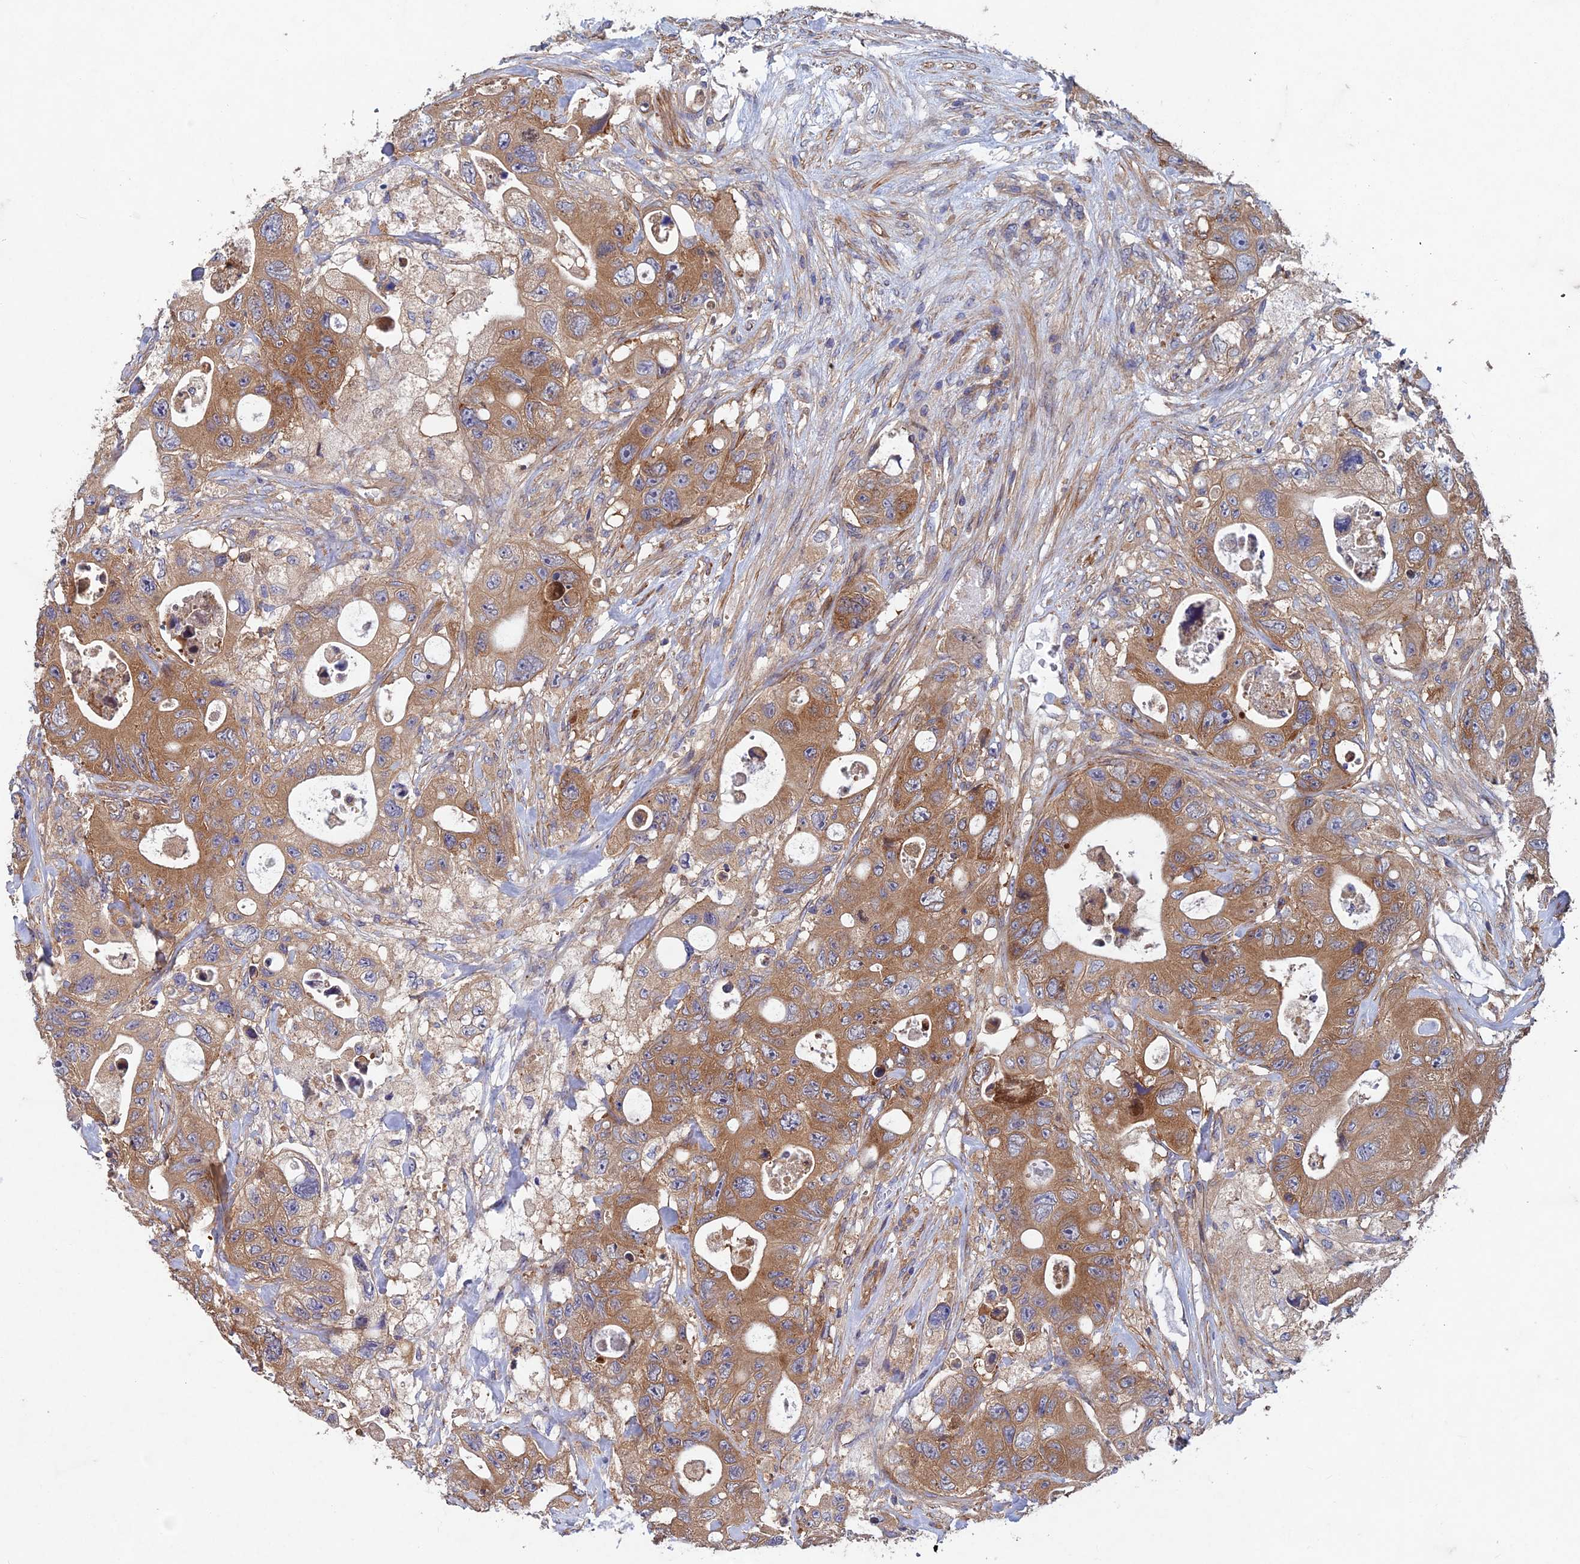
{"staining": {"intensity": "moderate", "quantity": ">75%", "location": "cytoplasmic/membranous"}, "tissue": "colorectal cancer", "cell_type": "Tumor cells", "image_type": "cancer", "snomed": [{"axis": "morphology", "description": "Adenocarcinoma, NOS"}, {"axis": "topography", "description": "Colon"}], "caption": "About >75% of tumor cells in human colorectal cancer display moderate cytoplasmic/membranous protein staining as visualized by brown immunohistochemical staining.", "gene": "NCAPG", "patient": {"sex": "female", "age": 46}}